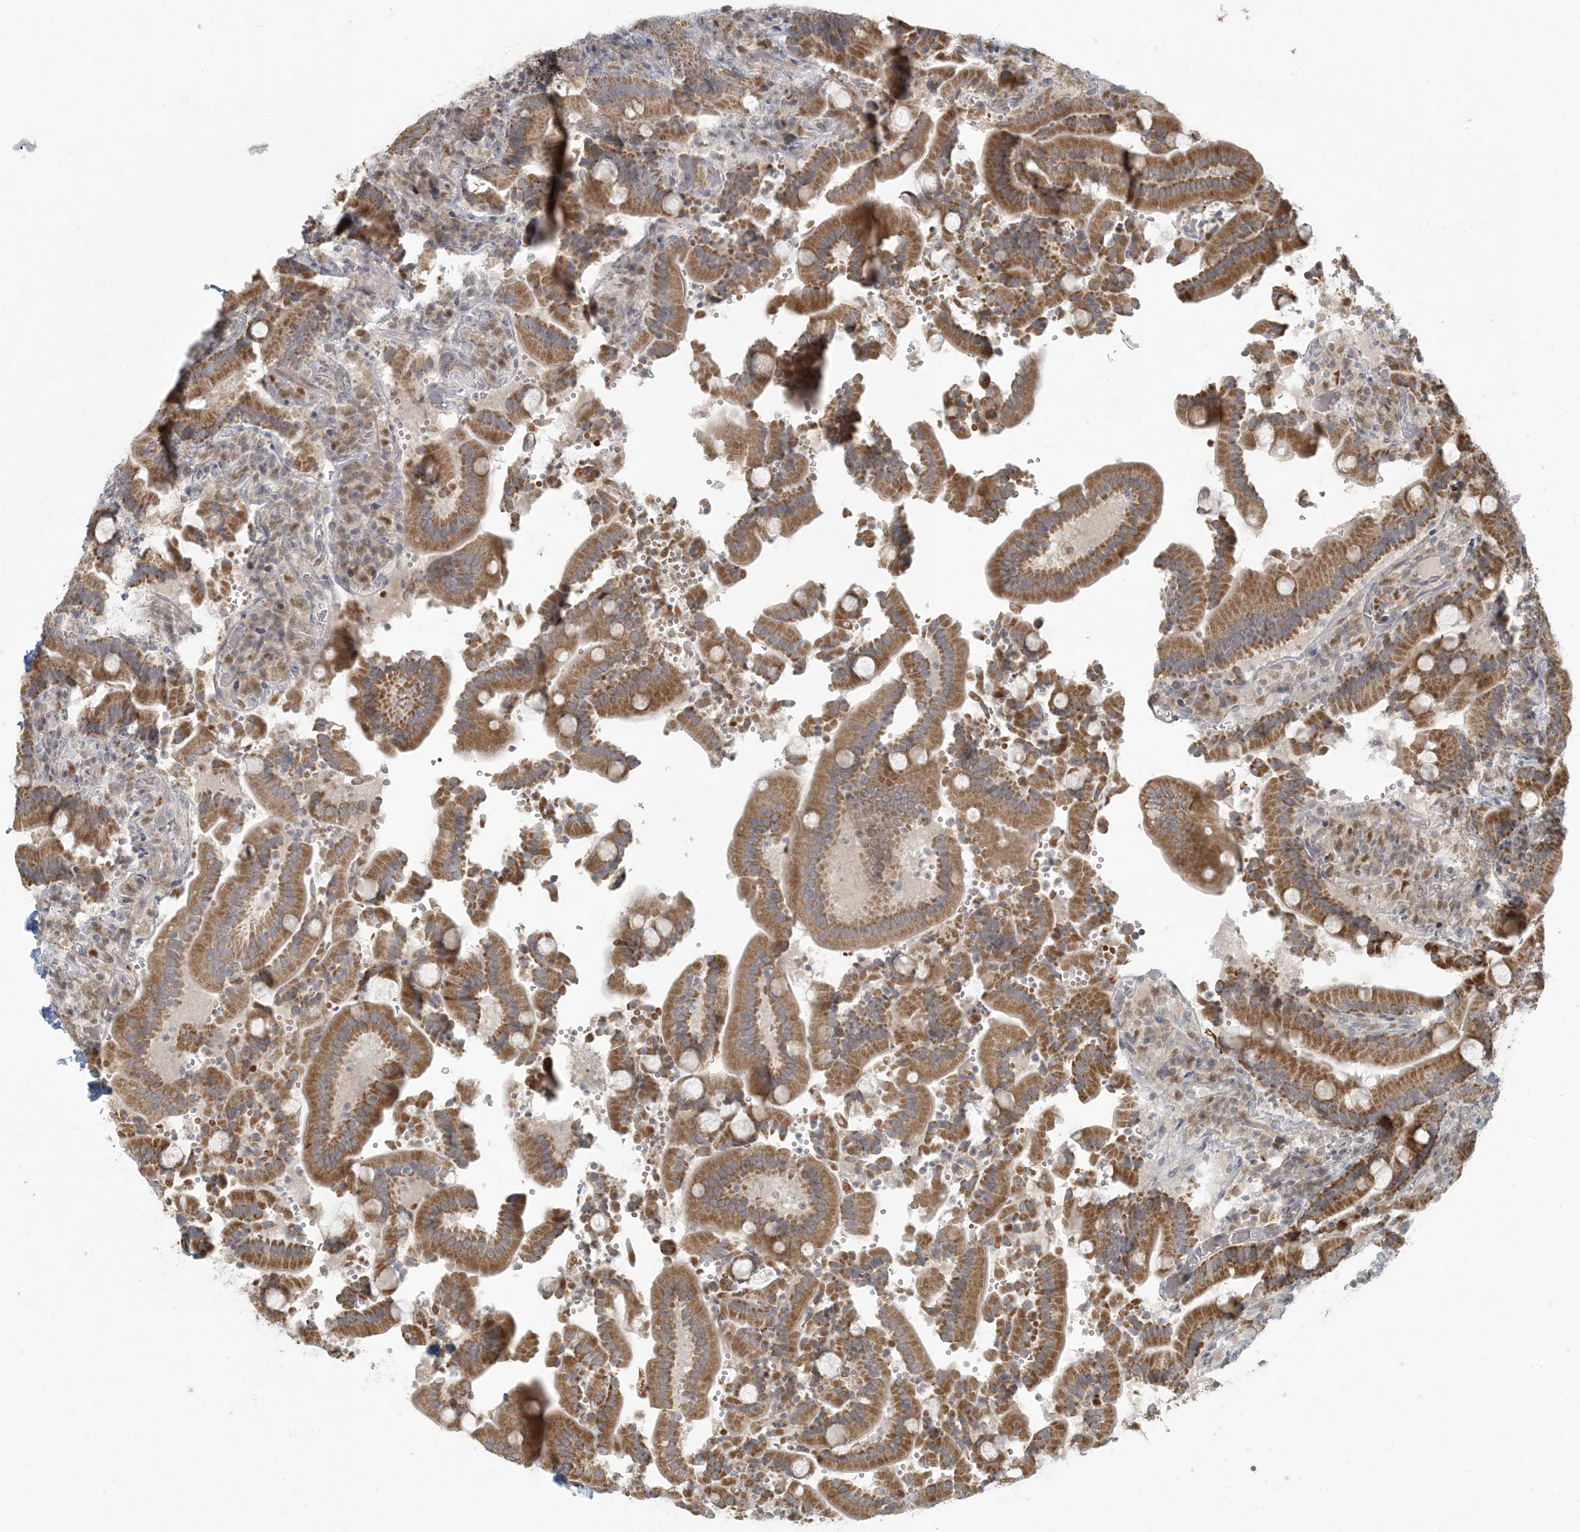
{"staining": {"intensity": "moderate", "quantity": ">75%", "location": "cytoplasmic/membranous"}, "tissue": "duodenum", "cell_type": "Glandular cells", "image_type": "normal", "snomed": [{"axis": "morphology", "description": "Normal tissue, NOS"}, {"axis": "topography", "description": "Duodenum"}], "caption": "Immunohistochemistry (IHC) (DAB (3,3'-diaminobenzidine)) staining of unremarkable human duodenum exhibits moderate cytoplasmic/membranous protein expression in approximately >75% of glandular cells.", "gene": "CTDNEP1", "patient": {"sex": "female", "age": 62}}